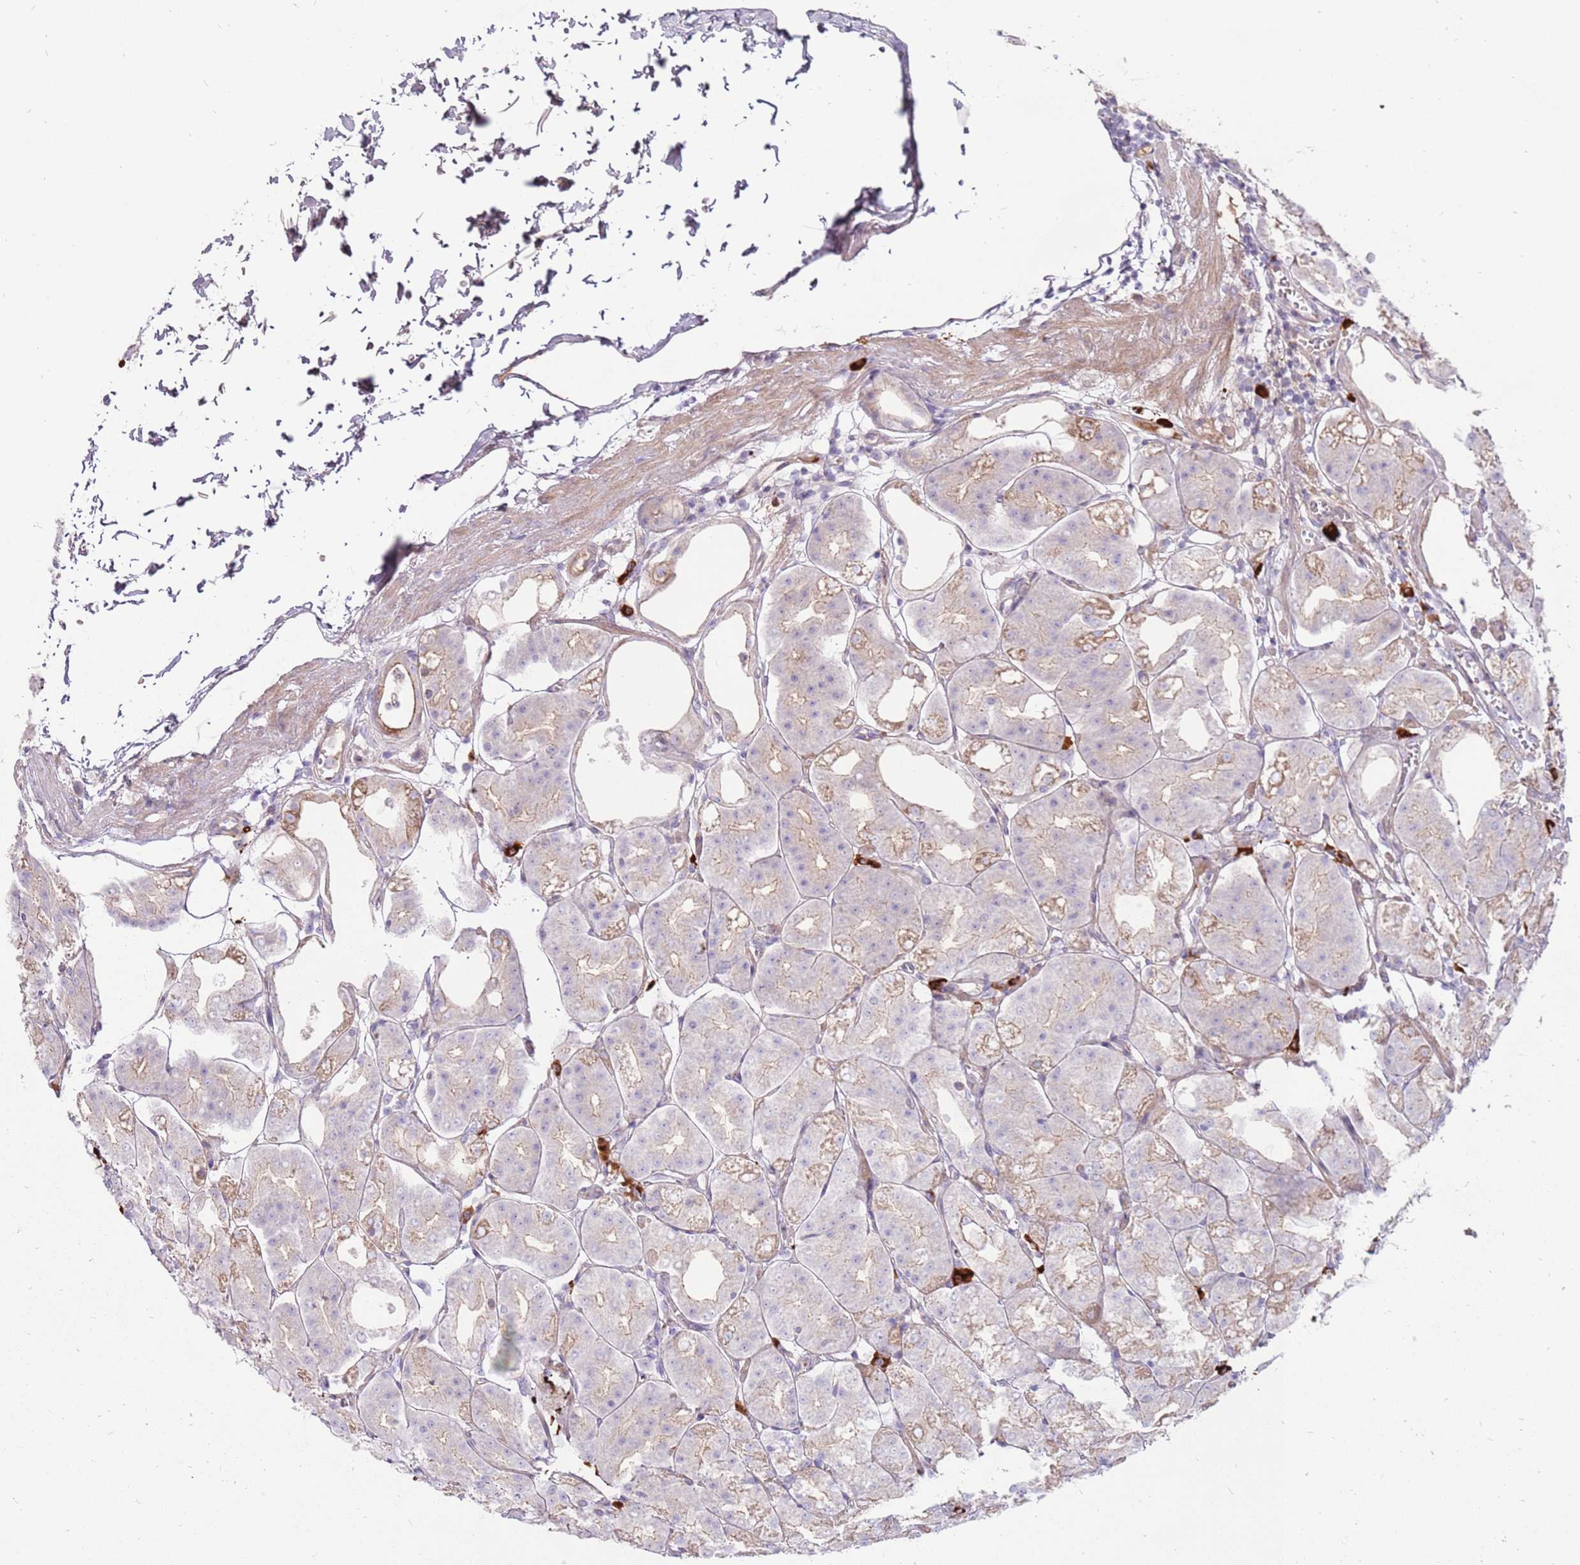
{"staining": {"intensity": "moderate", "quantity": "<25%", "location": "cytoplasmic/membranous"}, "tissue": "stomach", "cell_type": "Glandular cells", "image_type": "normal", "snomed": [{"axis": "morphology", "description": "Normal tissue, NOS"}, {"axis": "topography", "description": "Stomach, lower"}], "caption": "This image exhibits immunohistochemistry (IHC) staining of normal human stomach, with low moderate cytoplasmic/membranous expression in about <25% of glandular cells.", "gene": "MCUB", "patient": {"sex": "male", "age": 71}}